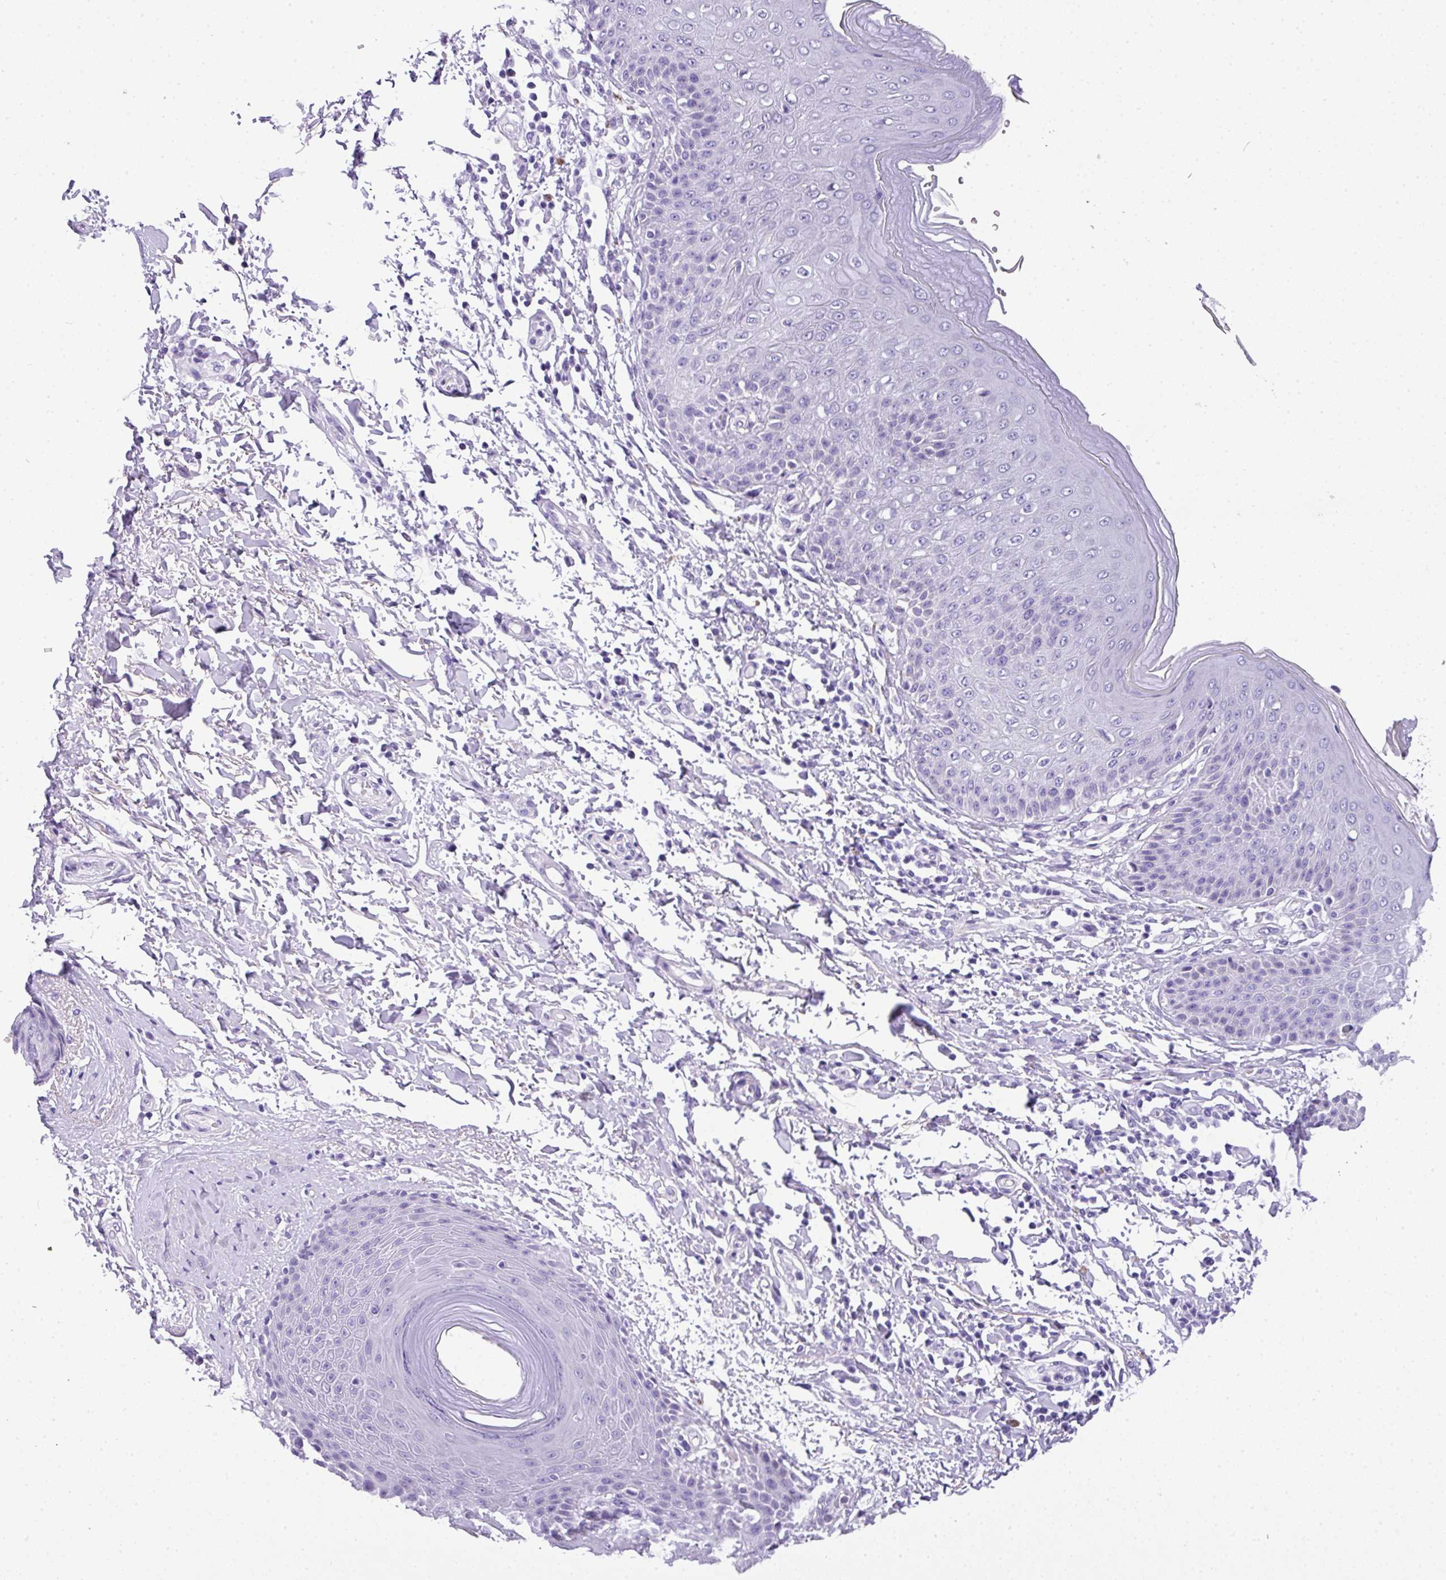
{"staining": {"intensity": "negative", "quantity": "none", "location": "none"}, "tissue": "skin", "cell_type": "Epidermal cells", "image_type": "normal", "snomed": [{"axis": "morphology", "description": "Normal tissue, NOS"}, {"axis": "topography", "description": "Peripheral nerve tissue"}], "caption": "This histopathology image is of unremarkable skin stained with IHC to label a protein in brown with the nuclei are counter-stained blue. There is no expression in epidermal cells.", "gene": "MUC21", "patient": {"sex": "male", "age": 51}}